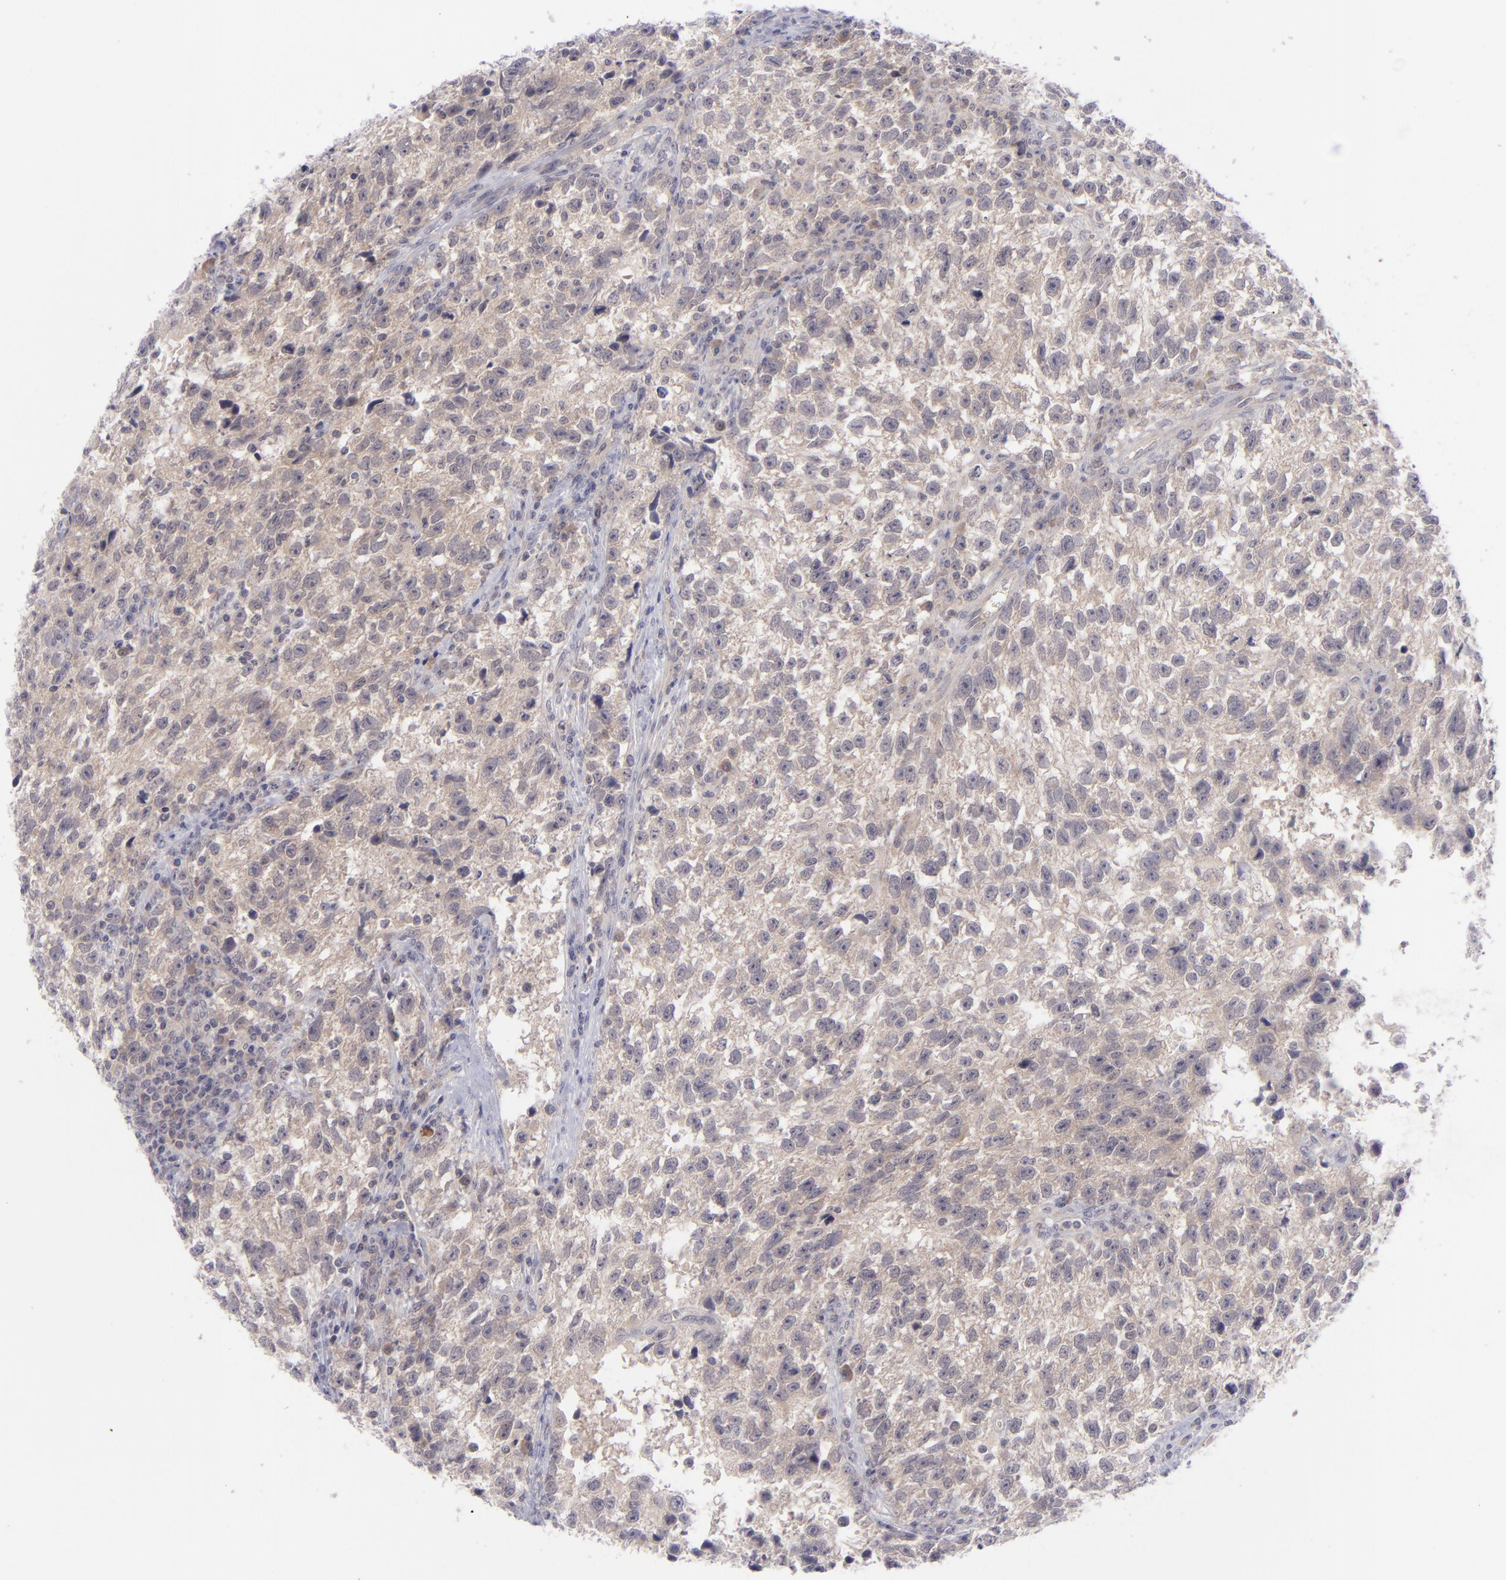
{"staining": {"intensity": "weak", "quantity": "25%-75%", "location": "cytoplasmic/membranous"}, "tissue": "testis cancer", "cell_type": "Tumor cells", "image_type": "cancer", "snomed": [{"axis": "morphology", "description": "Seminoma, NOS"}, {"axis": "topography", "description": "Testis"}], "caption": "Immunohistochemistry (IHC) image of neoplastic tissue: testis cancer (seminoma) stained using IHC shows low levels of weak protein expression localized specifically in the cytoplasmic/membranous of tumor cells, appearing as a cytoplasmic/membranous brown color.", "gene": "EVPL", "patient": {"sex": "male", "age": 38}}